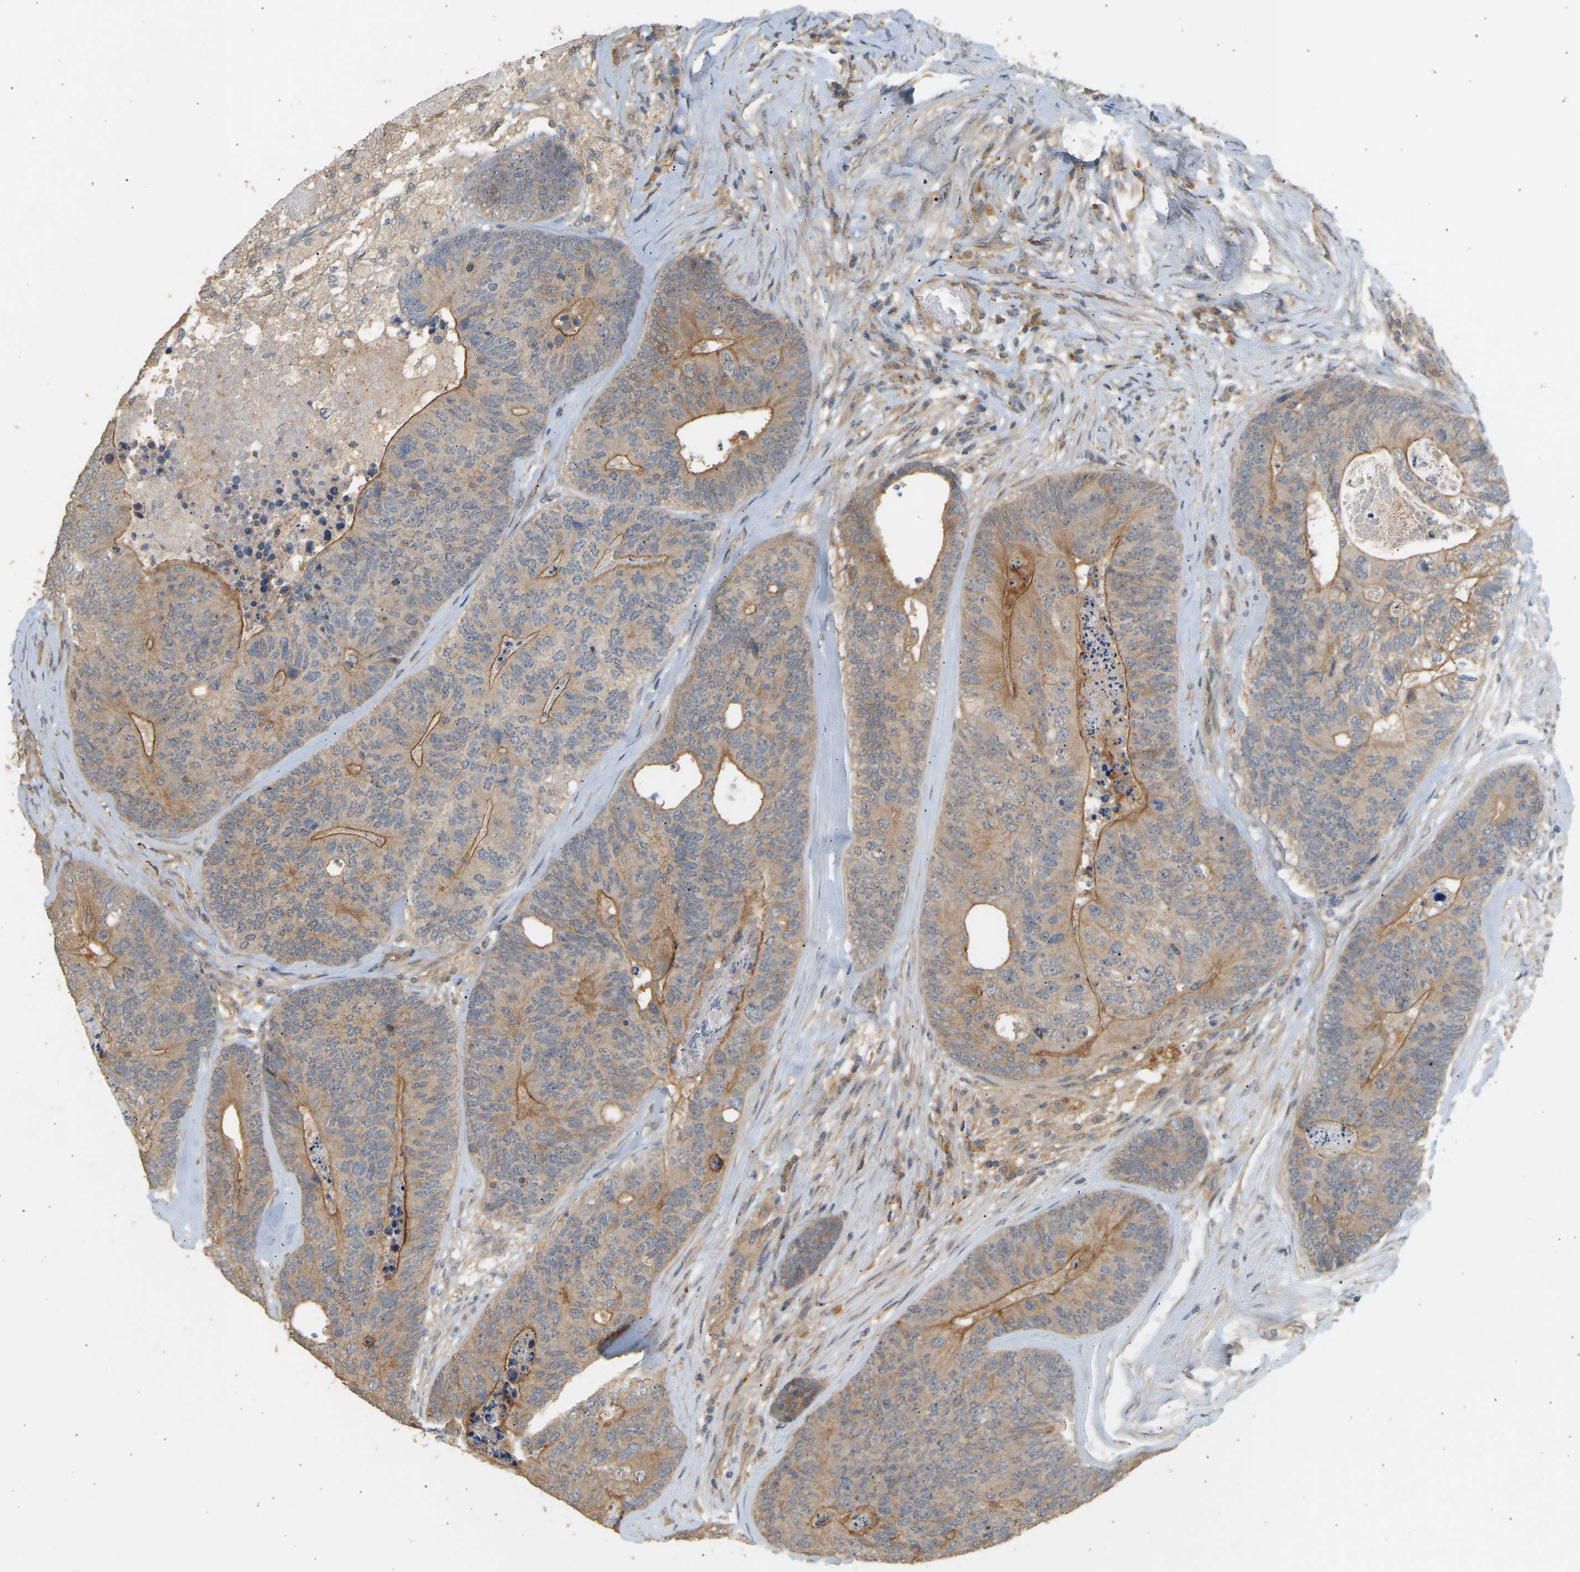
{"staining": {"intensity": "moderate", "quantity": "25%-75%", "location": "cytoplasmic/membranous"}, "tissue": "colorectal cancer", "cell_type": "Tumor cells", "image_type": "cancer", "snomed": [{"axis": "morphology", "description": "Adenocarcinoma, NOS"}, {"axis": "topography", "description": "Colon"}], "caption": "Immunohistochemical staining of colorectal cancer (adenocarcinoma) shows moderate cytoplasmic/membranous protein staining in approximately 25%-75% of tumor cells. (DAB (3,3'-diaminobenzidine) = brown stain, brightfield microscopy at high magnification).", "gene": "RGL1", "patient": {"sex": "female", "age": 67}}